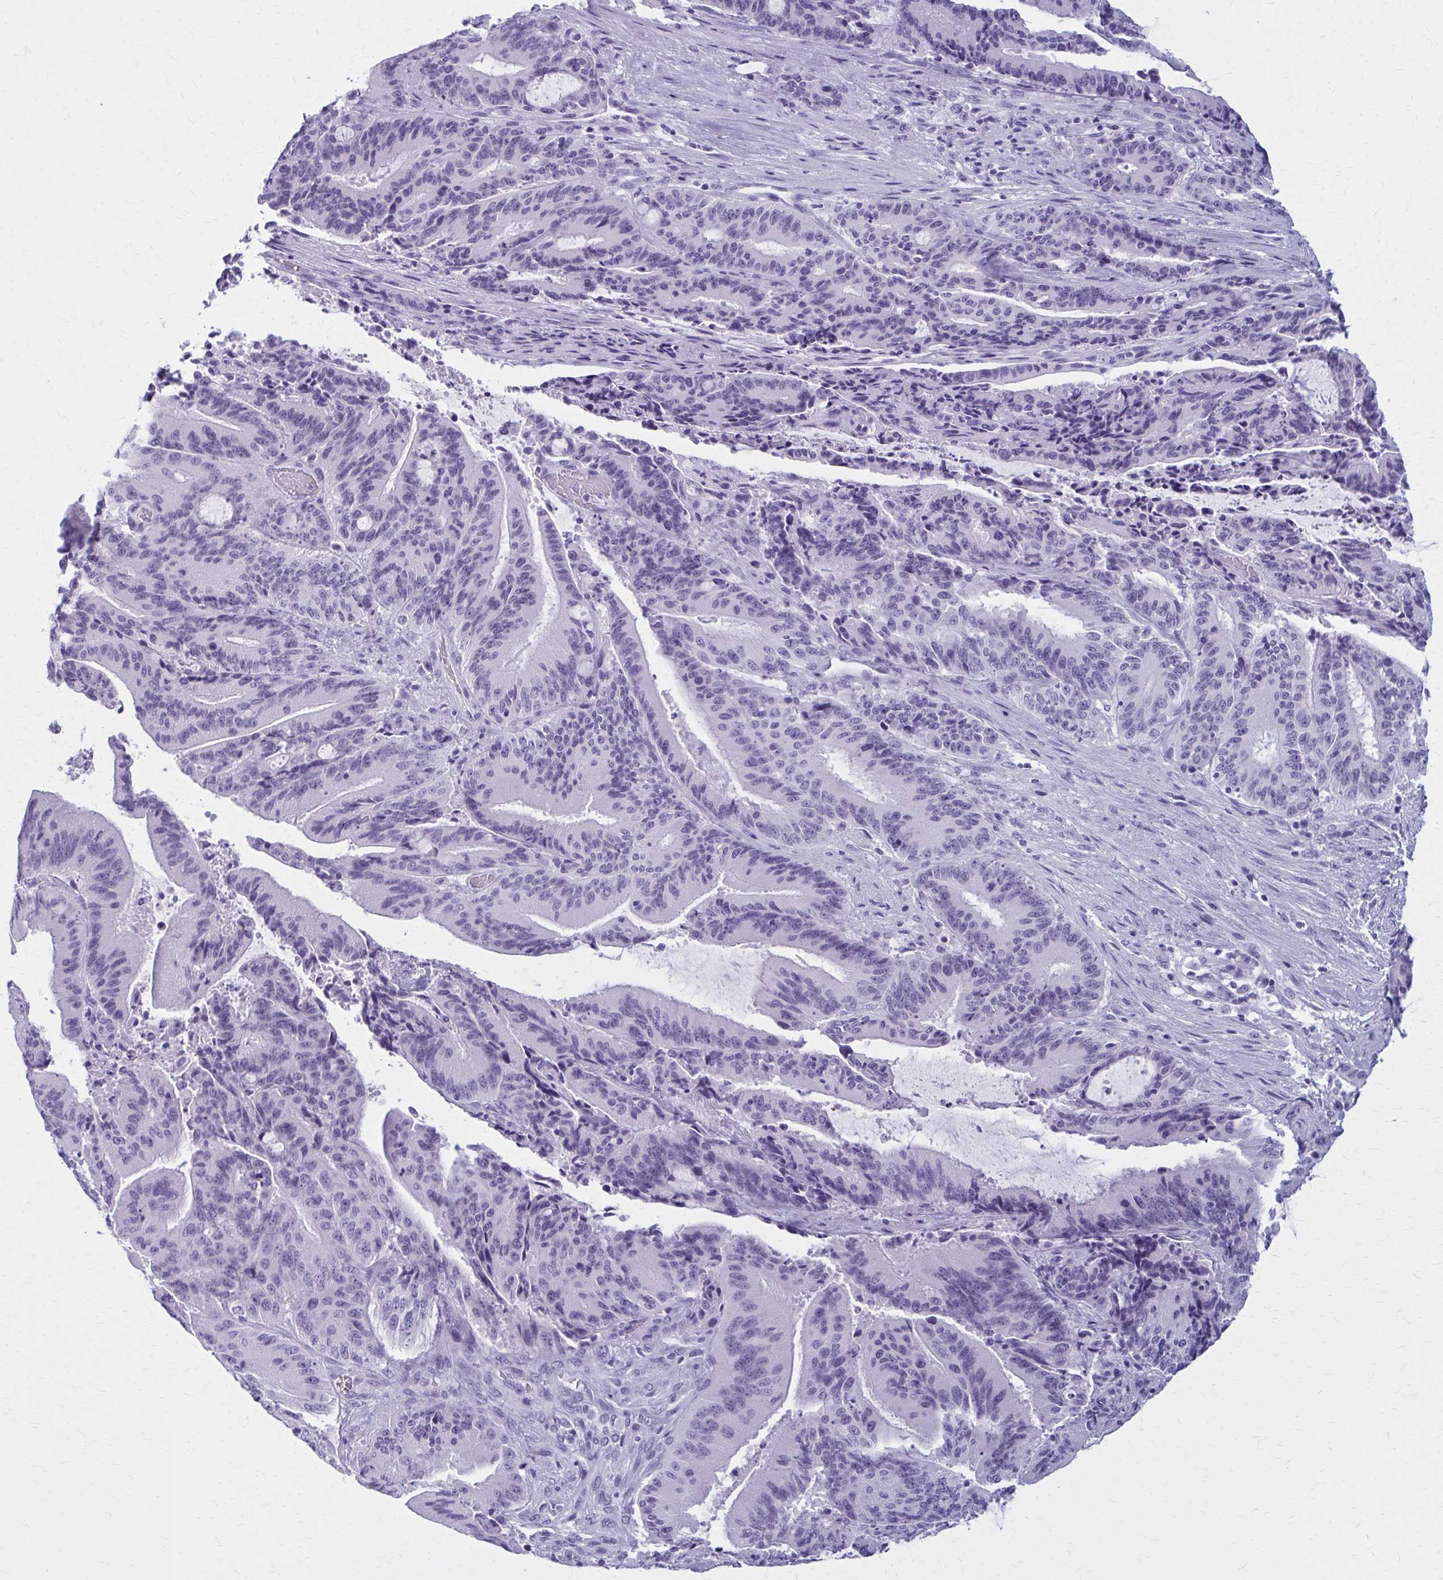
{"staining": {"intensity": "negative", "quantity": "none", "location": "none"}, "tissue": "liver cancer", "cell_type": "Tumor cells", "image_type": "cancer", "snomed": [{"axis": "morphology", "description": "Normal tissue, NOS"}, {"axis": "morphology", "description": "Cholangiocarcinoma"}, {"axis": "topography", "description": "Liver"}, {"axis": "topography", "description": "Peripheral nerve tissue"}], "caption": "Liver cancer was stained to show a protein in brown. There is no significant expression in tumor cells.", "gene": "ZDHHC7", "patient": {"sex": "female", "age": 73}}